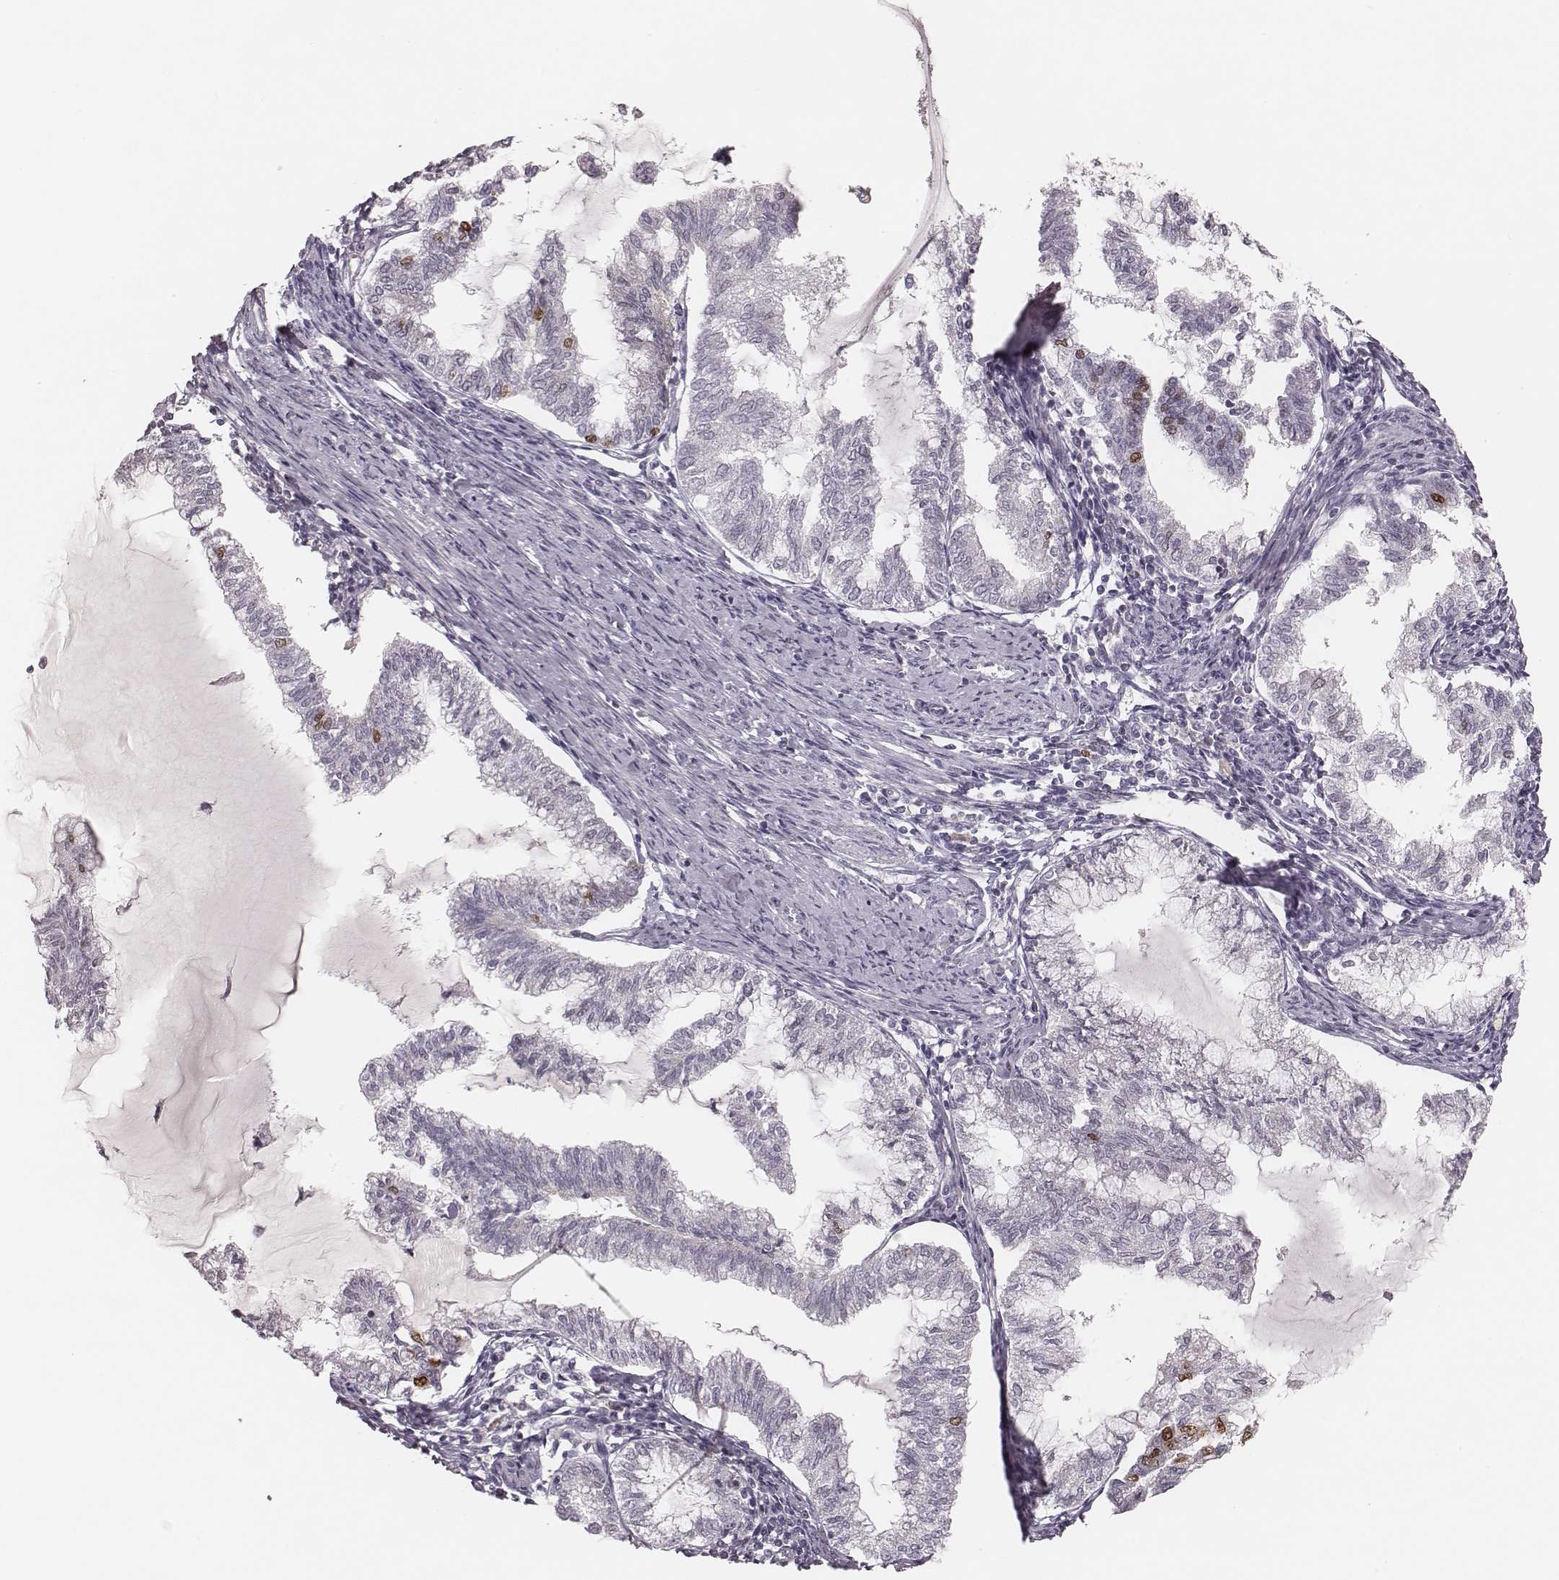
{"staining": {"intensity": "moderate", "quantity": "<25%", "location": "nuclear"}, "tissue": "endometrial cancer", "cell_type": "Tumor cells", "image_type": "cancer", "snomed": [{"axis": "morphology", "description": "Adenocarcinoma, NOS"}, {"axis": "topography", "description": "Endometrium"}], "caption": "Endometrial cancer stained for a protein shows moderate nuclear positivity in tumor cells. (brown staining indicates protein expression, while blue staining denotes nuclei).", "gene": "MSX1", "patient": {"sex": "female", "age": 79}}